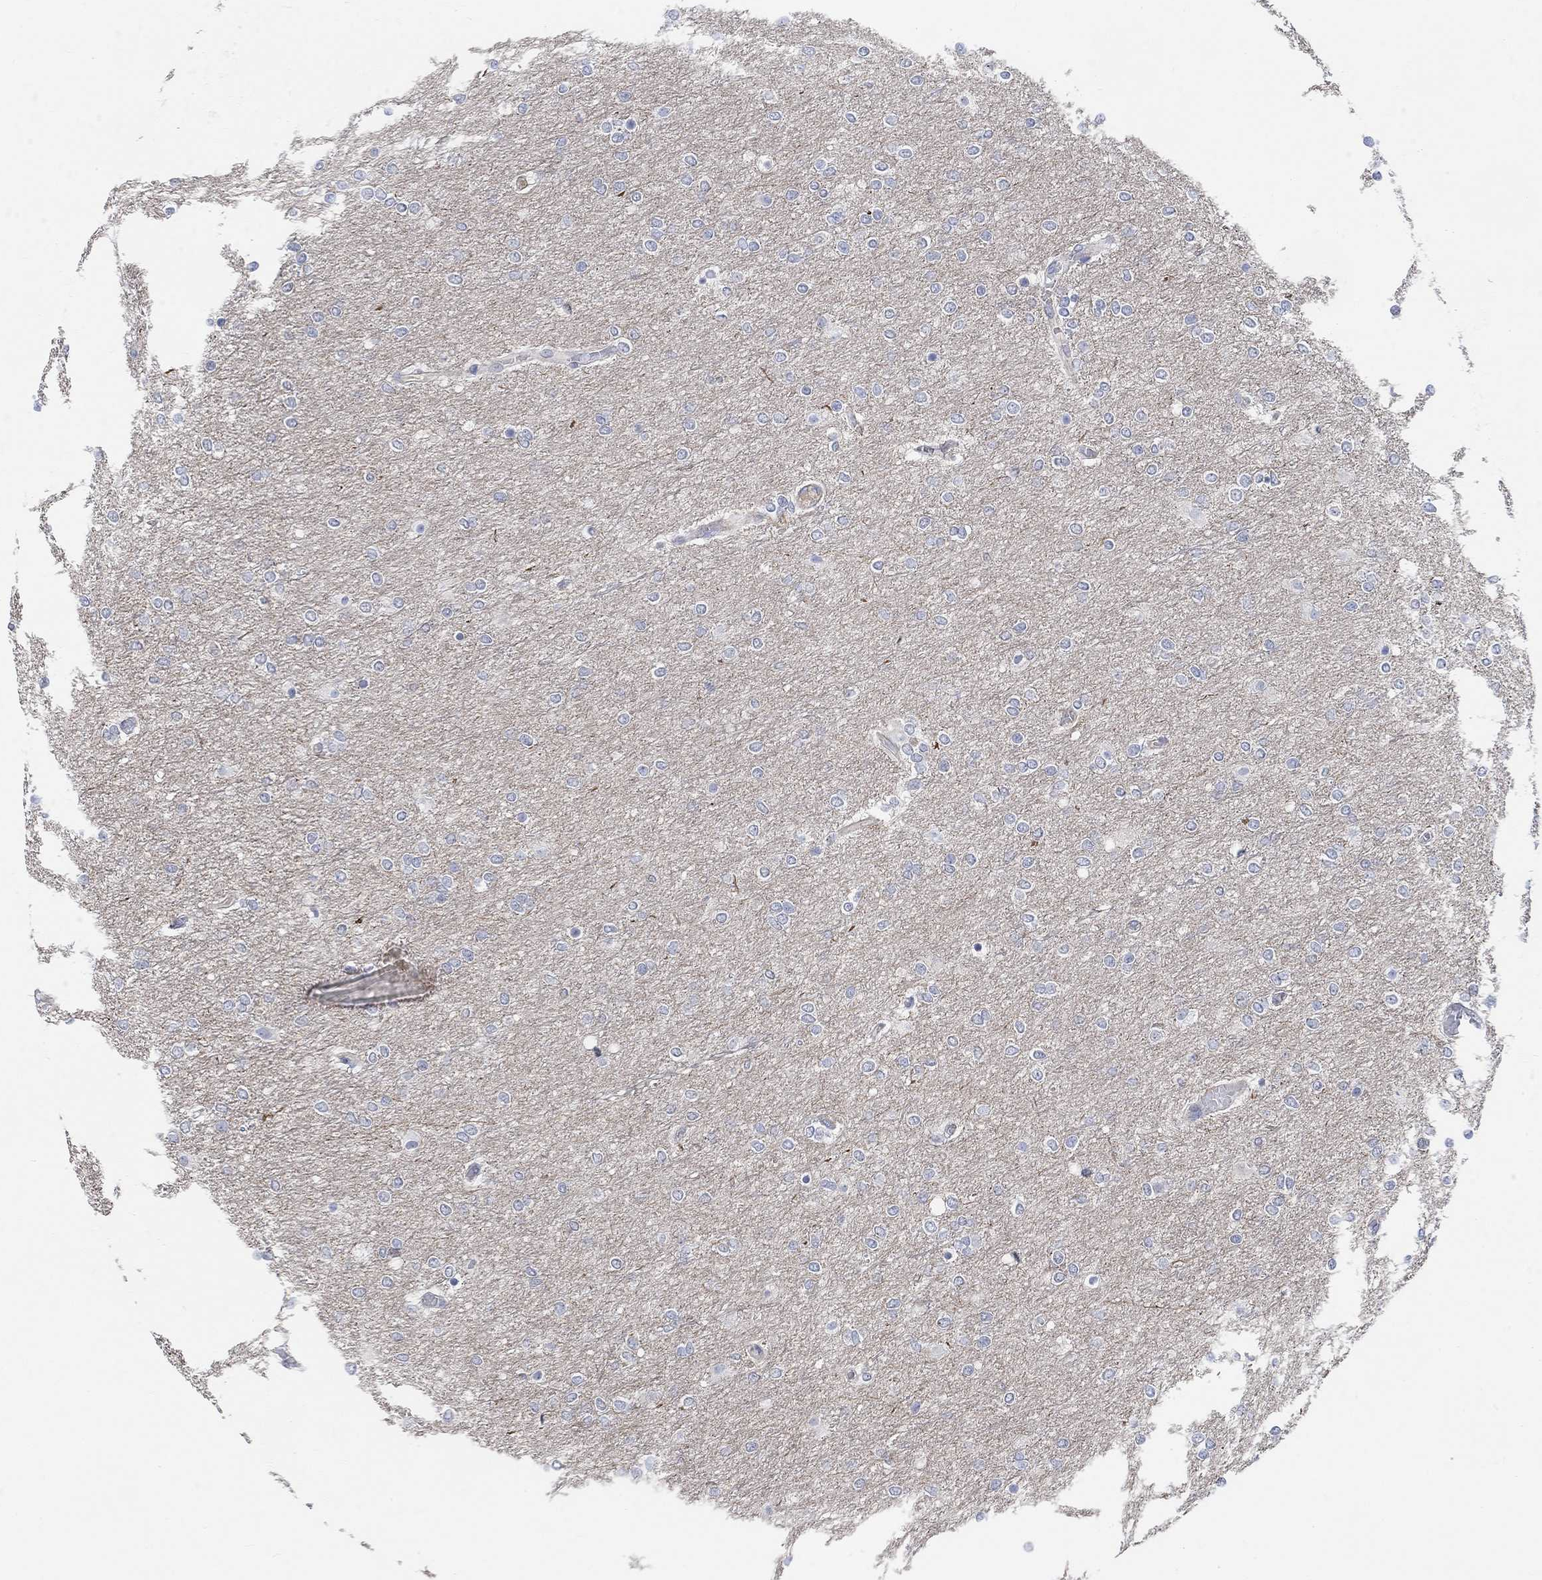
{"staining": {"intensity": "weak", "quantity": "<25%", "location": "cytoplasmic/membranous"}, "tissue": "glioma", "cell_type": "Tumor cells", "image_type": "cancer", "snomed": [{"axis": "morphology", "description": "Glioma, malignant, High grade"}, {"axis": "topography", "description": "Brain"}], "caption": "Micrograph shows no protein staining in tumor cells of glioma tissue.", "gene": "HCRTR1", "patient": {"sex": "female", "age": 61}}